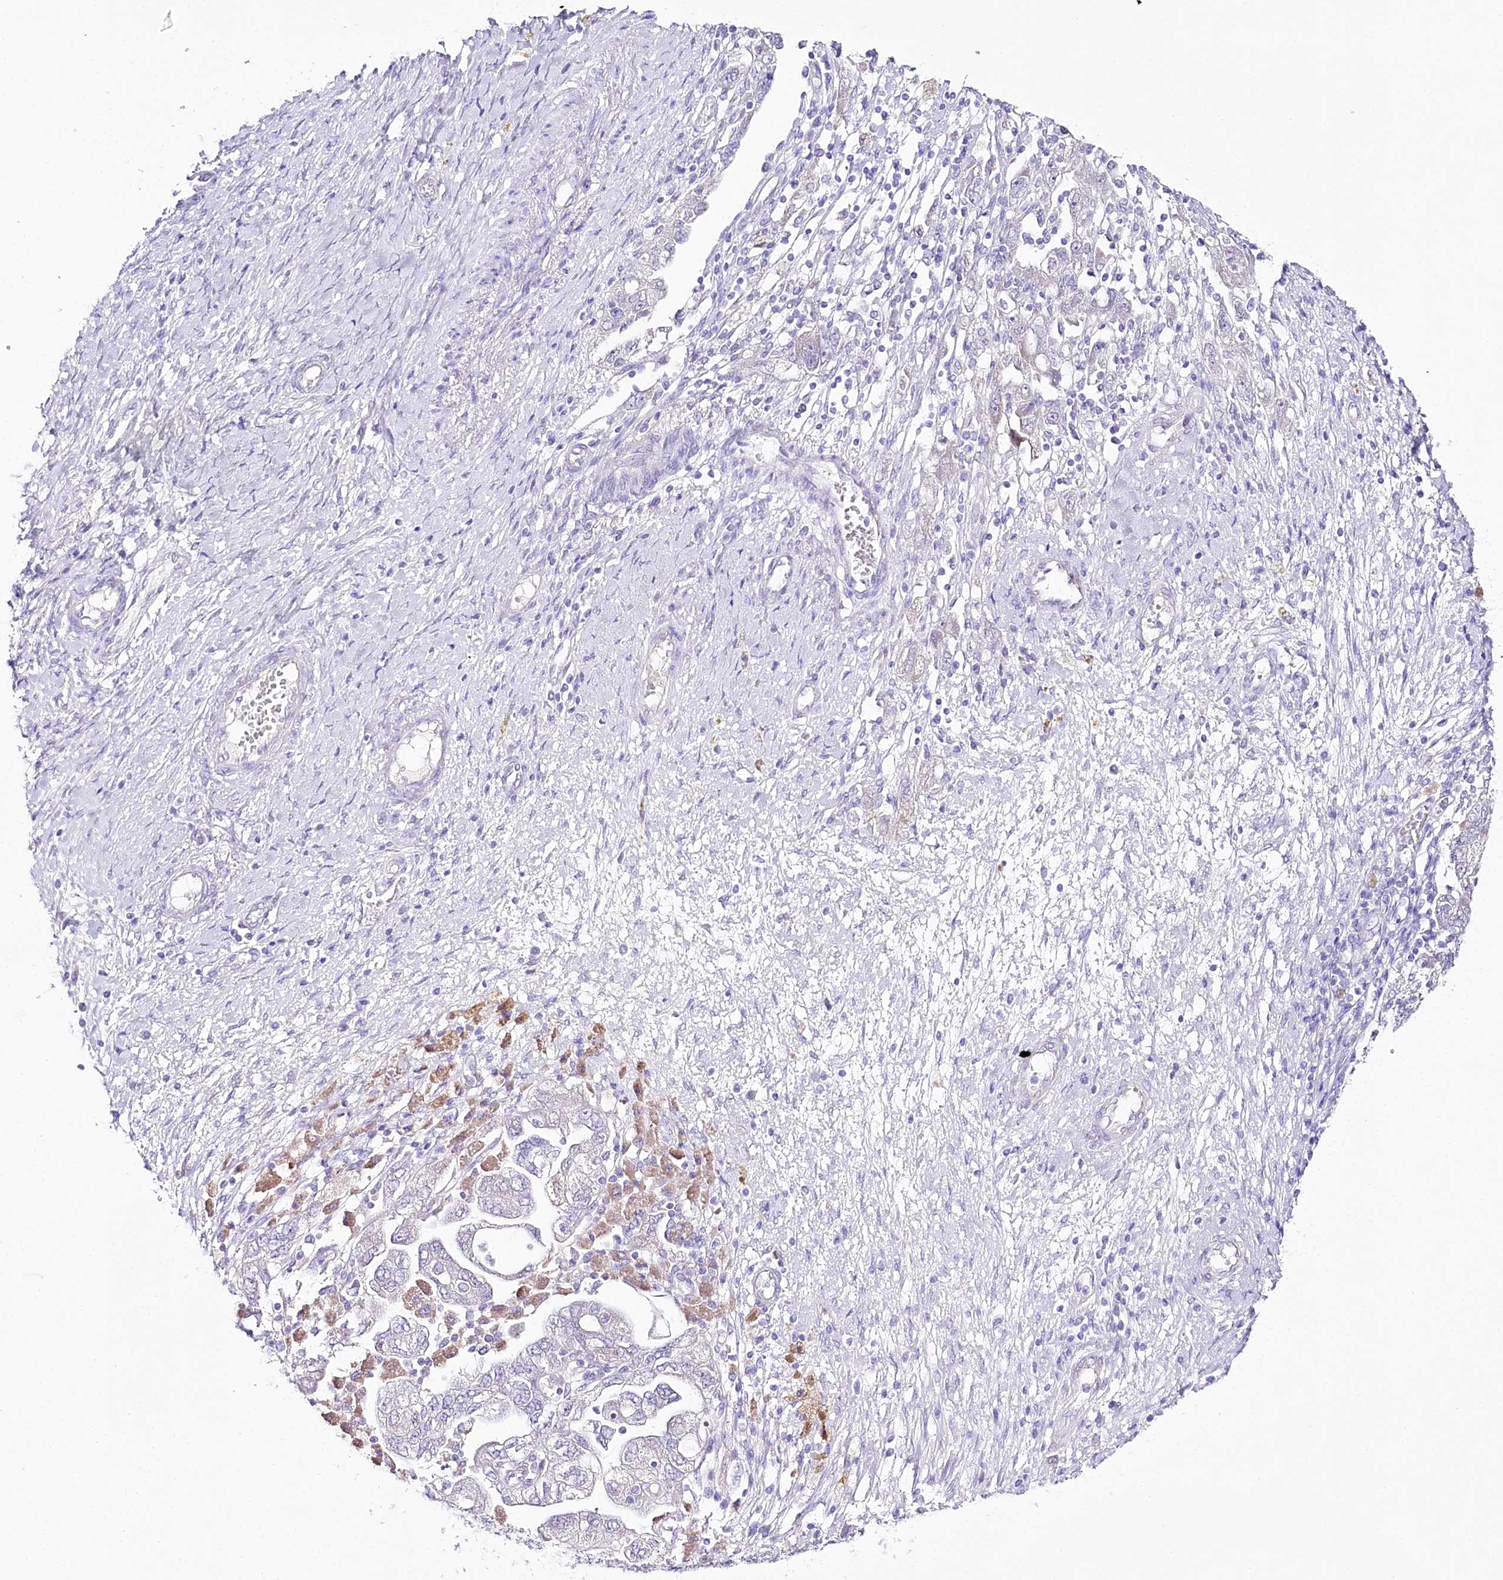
{"staining": {"intensity": "negative", "quantity": "none", "location": "none"}, "tissue": "ovarian cancer", "cell_type": "Tumor cells", "image_type": "cancer", "snomed": [{"axis": "morphology", "description": "Carcinoma, NOS"}, {"axis": "morphology", "description": "Cystadenocarcinoma, serous, NOS"}, {"axis": "topography", "description": "Ovary"}], "caption": "A high-resolution photomicrograph shows immunohistochemistry staining of ovarian cancer (carcinoma), which reveals no significant staining in tumor cells.", "gene": "CSN3", "patient": {"sex": "female", "age": 69}}